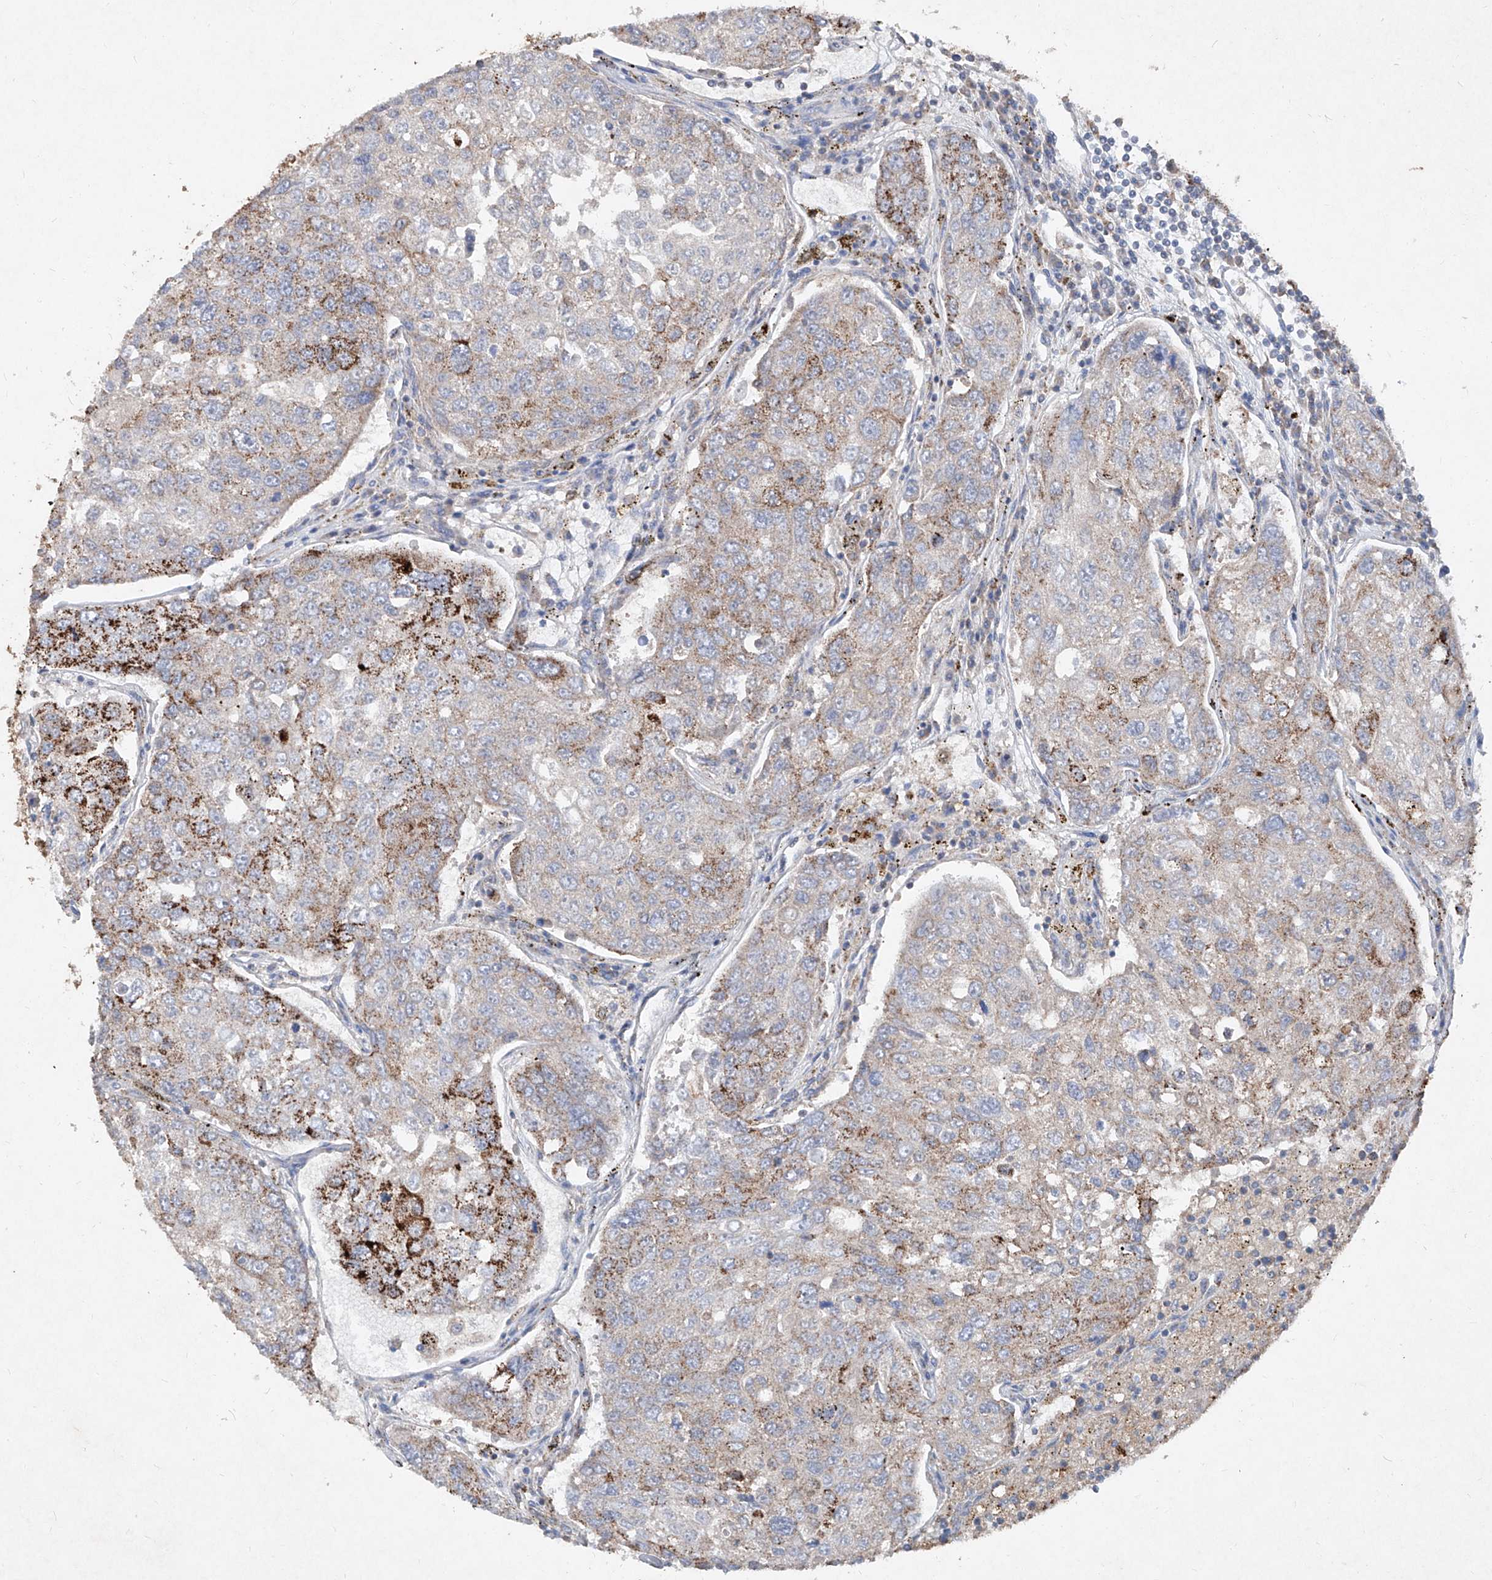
{"staining": {"intensity": "moderate", "quantity": "<25%", "location": "cytoplasmic/membranous"}, "tissue": "urothelial cancer", "cell_type": "Tumor cells", "image_type": "cancer", "snomed": [{"axis": "morphology", "description": "Urothelial carcinoma, High grade"}, {"axis": "topography", "description": "Lymph node"}, {"axis": "topography", "description": "Urinary bladder"}], "caption": "Immunohistochemistry staining of urothelial carcinoma (high-grade), which reveals low levels of moderate cytoplasmic/membranous staining in approximately <25% of tumor cells indicating moderate cytoplasmic/membranous protein expression. The staining was performed using DAB (brown) for protein detection and nuclei were counterstained in hematoxylin (blue).", "gene": "ABCD3", "patient": {"sex": "male", "age": 51}}